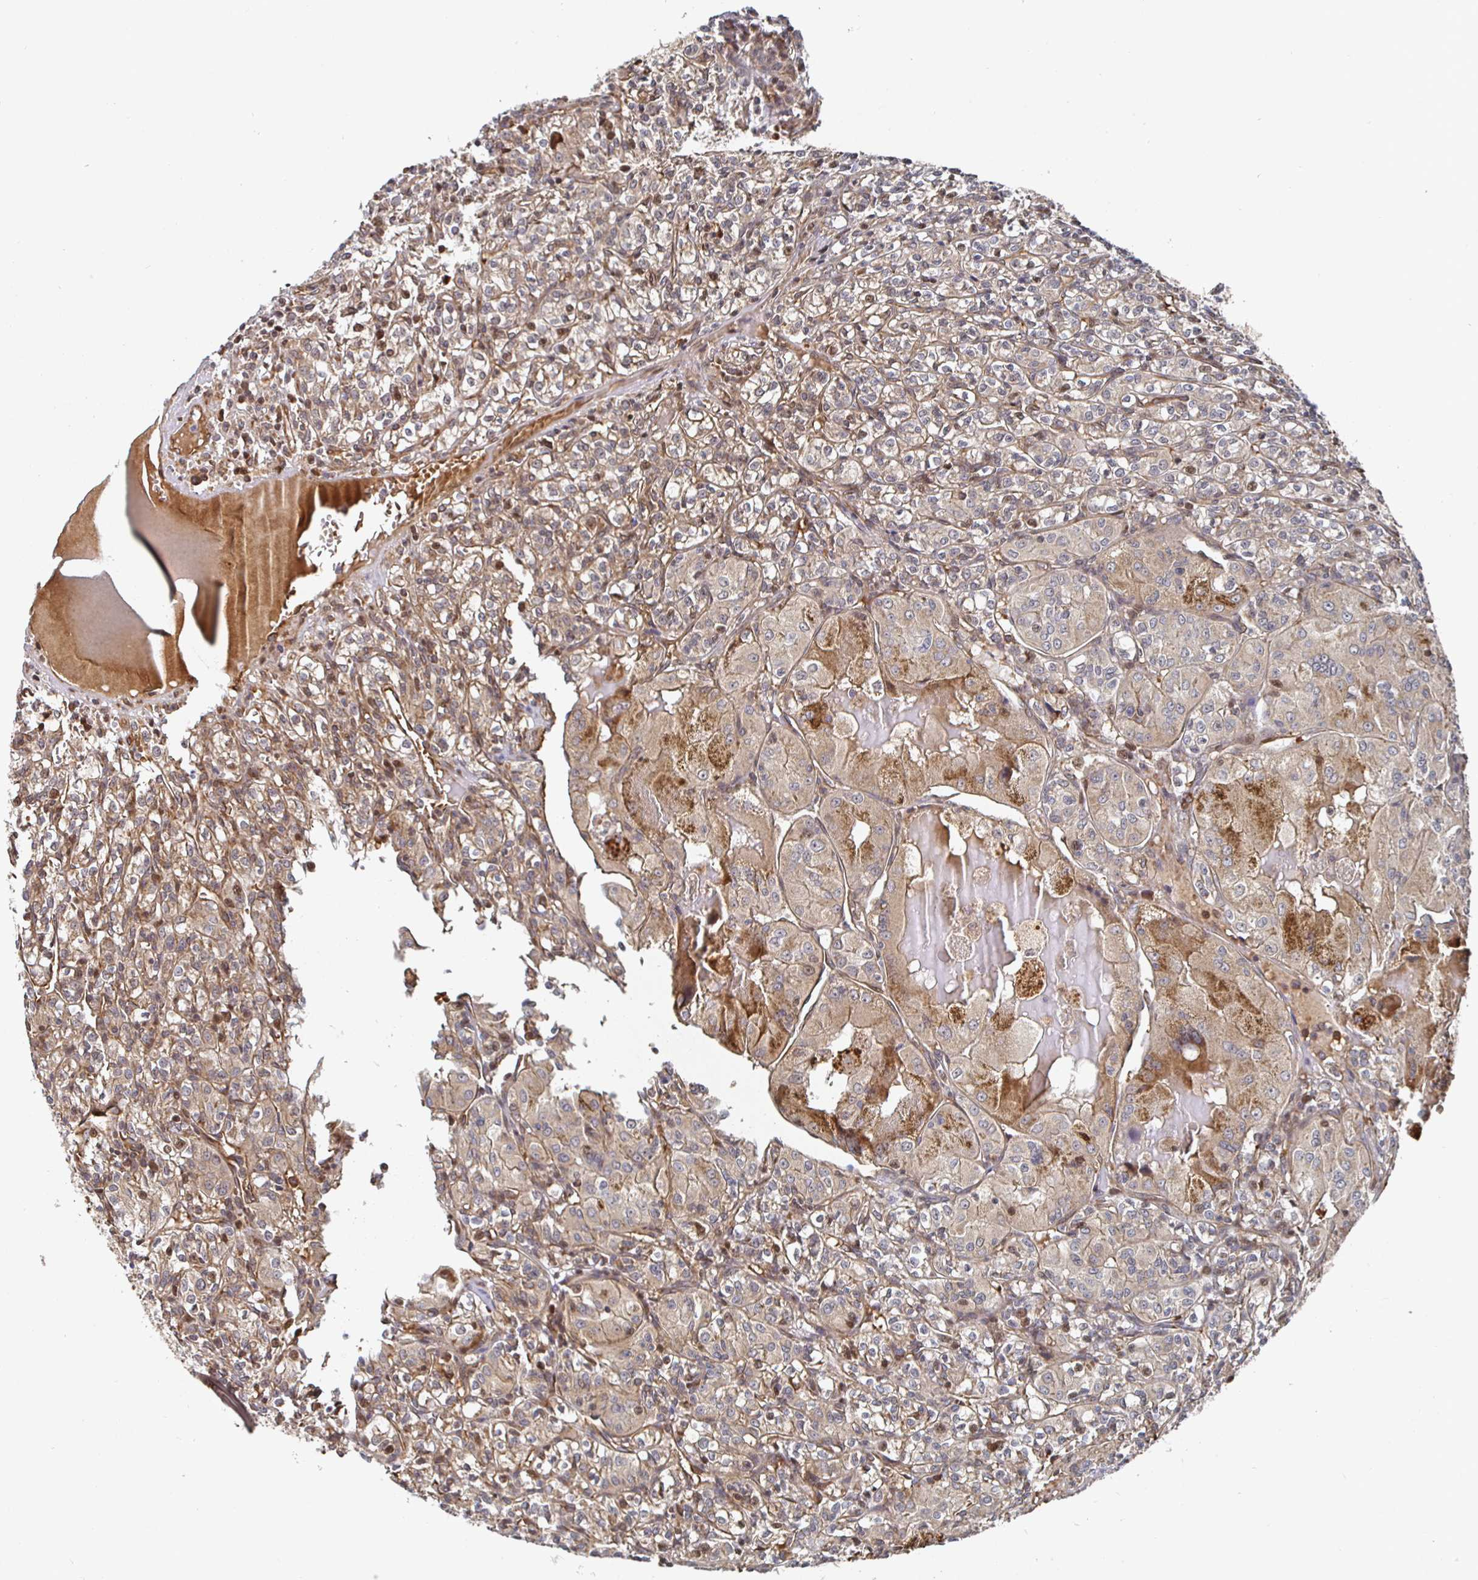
{"staining": {"intensity": "moderate", "quantity": "25%-75%", "location": "cytoplasmic/membranous"}, "tissue": "renal cancer", "cell_type": "Tumor cells", "image_type": "cancer", "snomed": [{"axis": "morphology", "description": "Adenocarcinoma, NOS"}, {"axis": "topography", "description": "Kidney"}], "caption": "A photomicrograph of human renal cancer stained for a protein displays moderate cytoplasmic/membranous brown staining in tumor cells. (DAB (3,3'-diaminobenzidine) = brown stain, brightfield microscopy at high magnification).", "gene": "TBKBP1", "patient": {"sex": "male", "age": 36}}